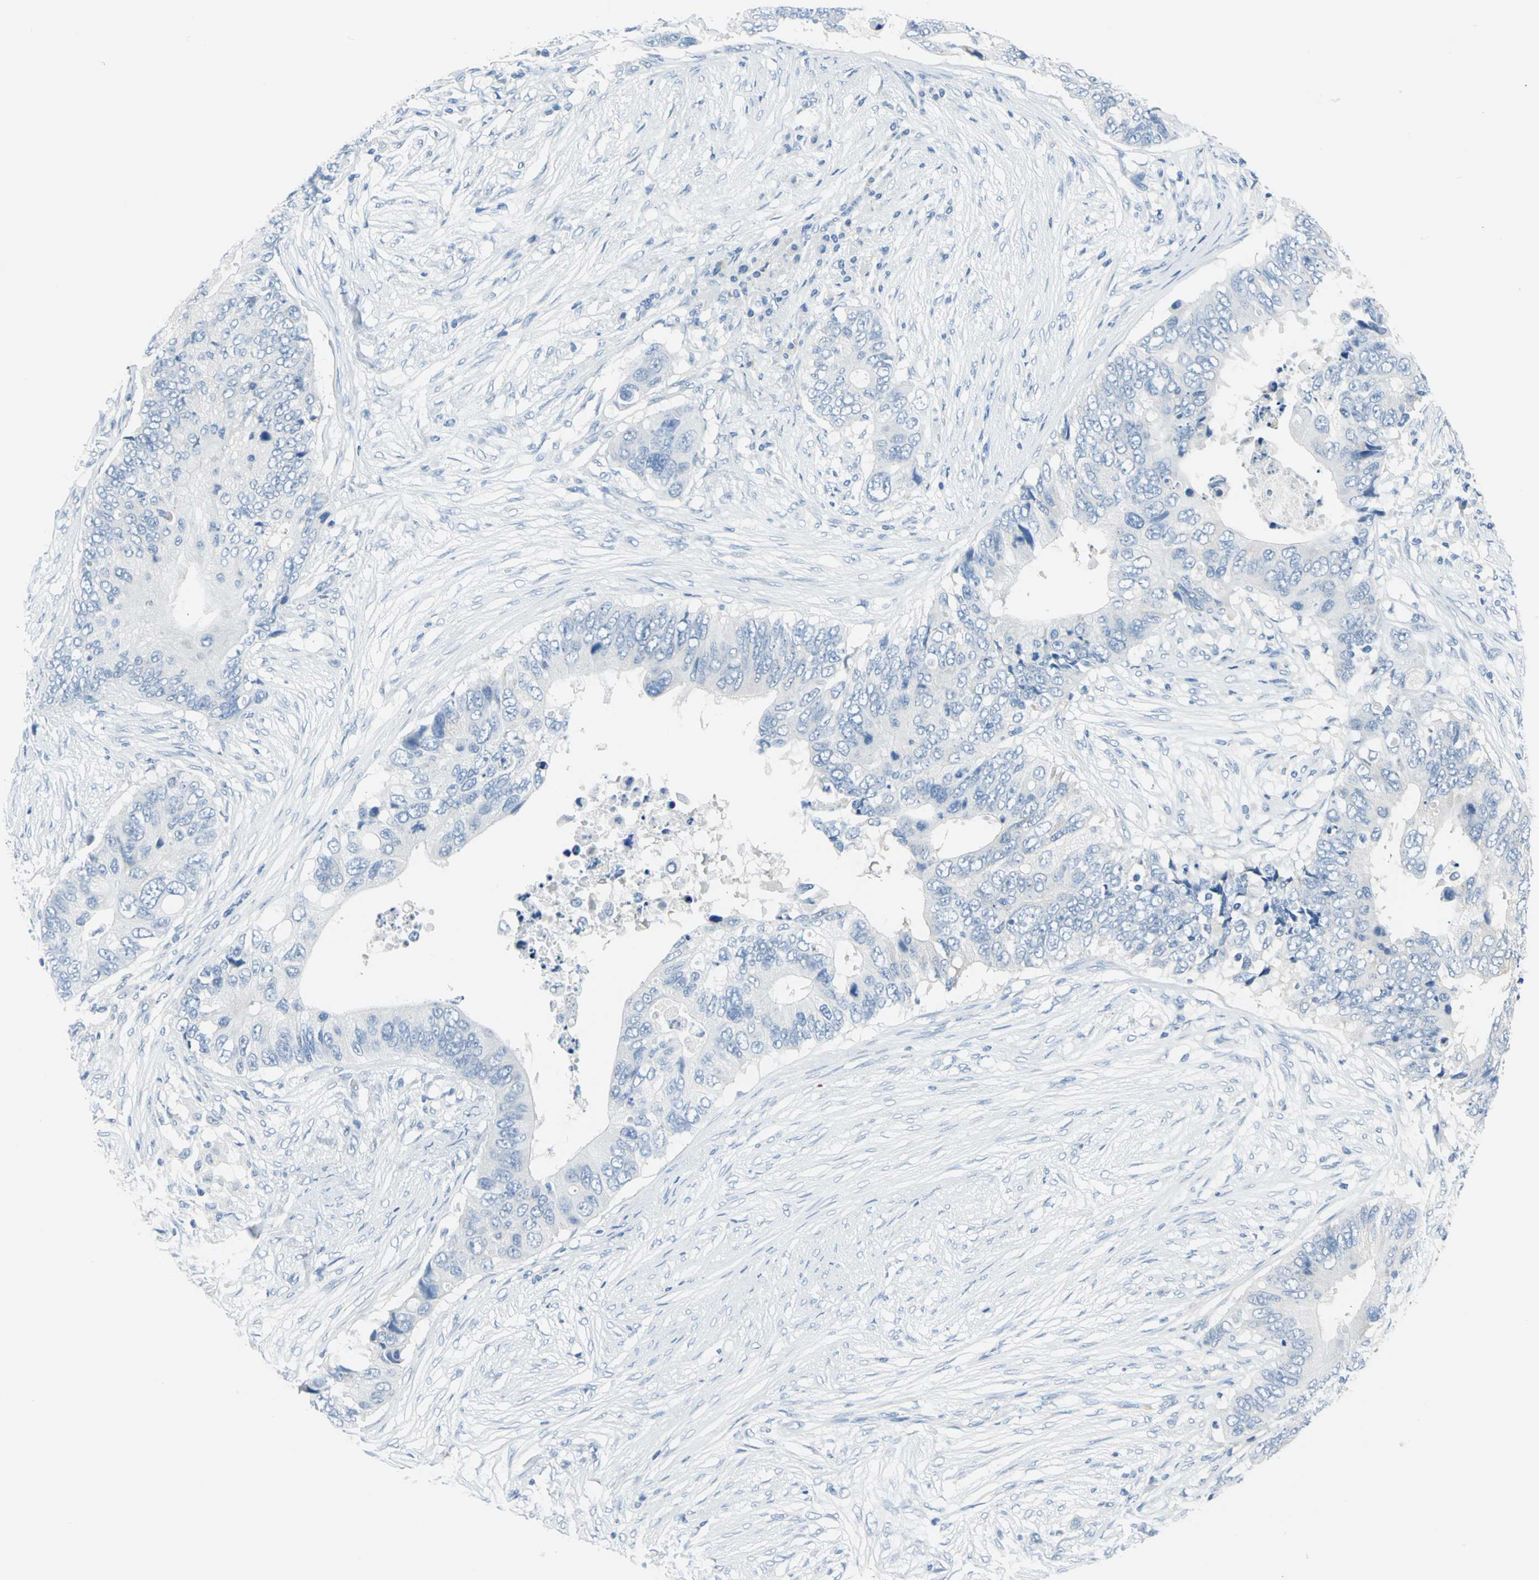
{"staining": {"intensity": "negative", "quantity": "none", "location": "none"}, "tissue": "colorectal cancer", "cell_type": "Tumor cells", "image_type": "cancer", "snomed": [{"axis": "morphology", "description": "Adenocarcinoma, NOS"}, {"axis": "topography", "description": "Colon"}], "caption": "A photomicrograph of colorectal adenocarcinoma stained for a protein reveals no brown staining in tumor cells.", "gene": "PKLR", "patient": {"sex": "male", "age": 71}}